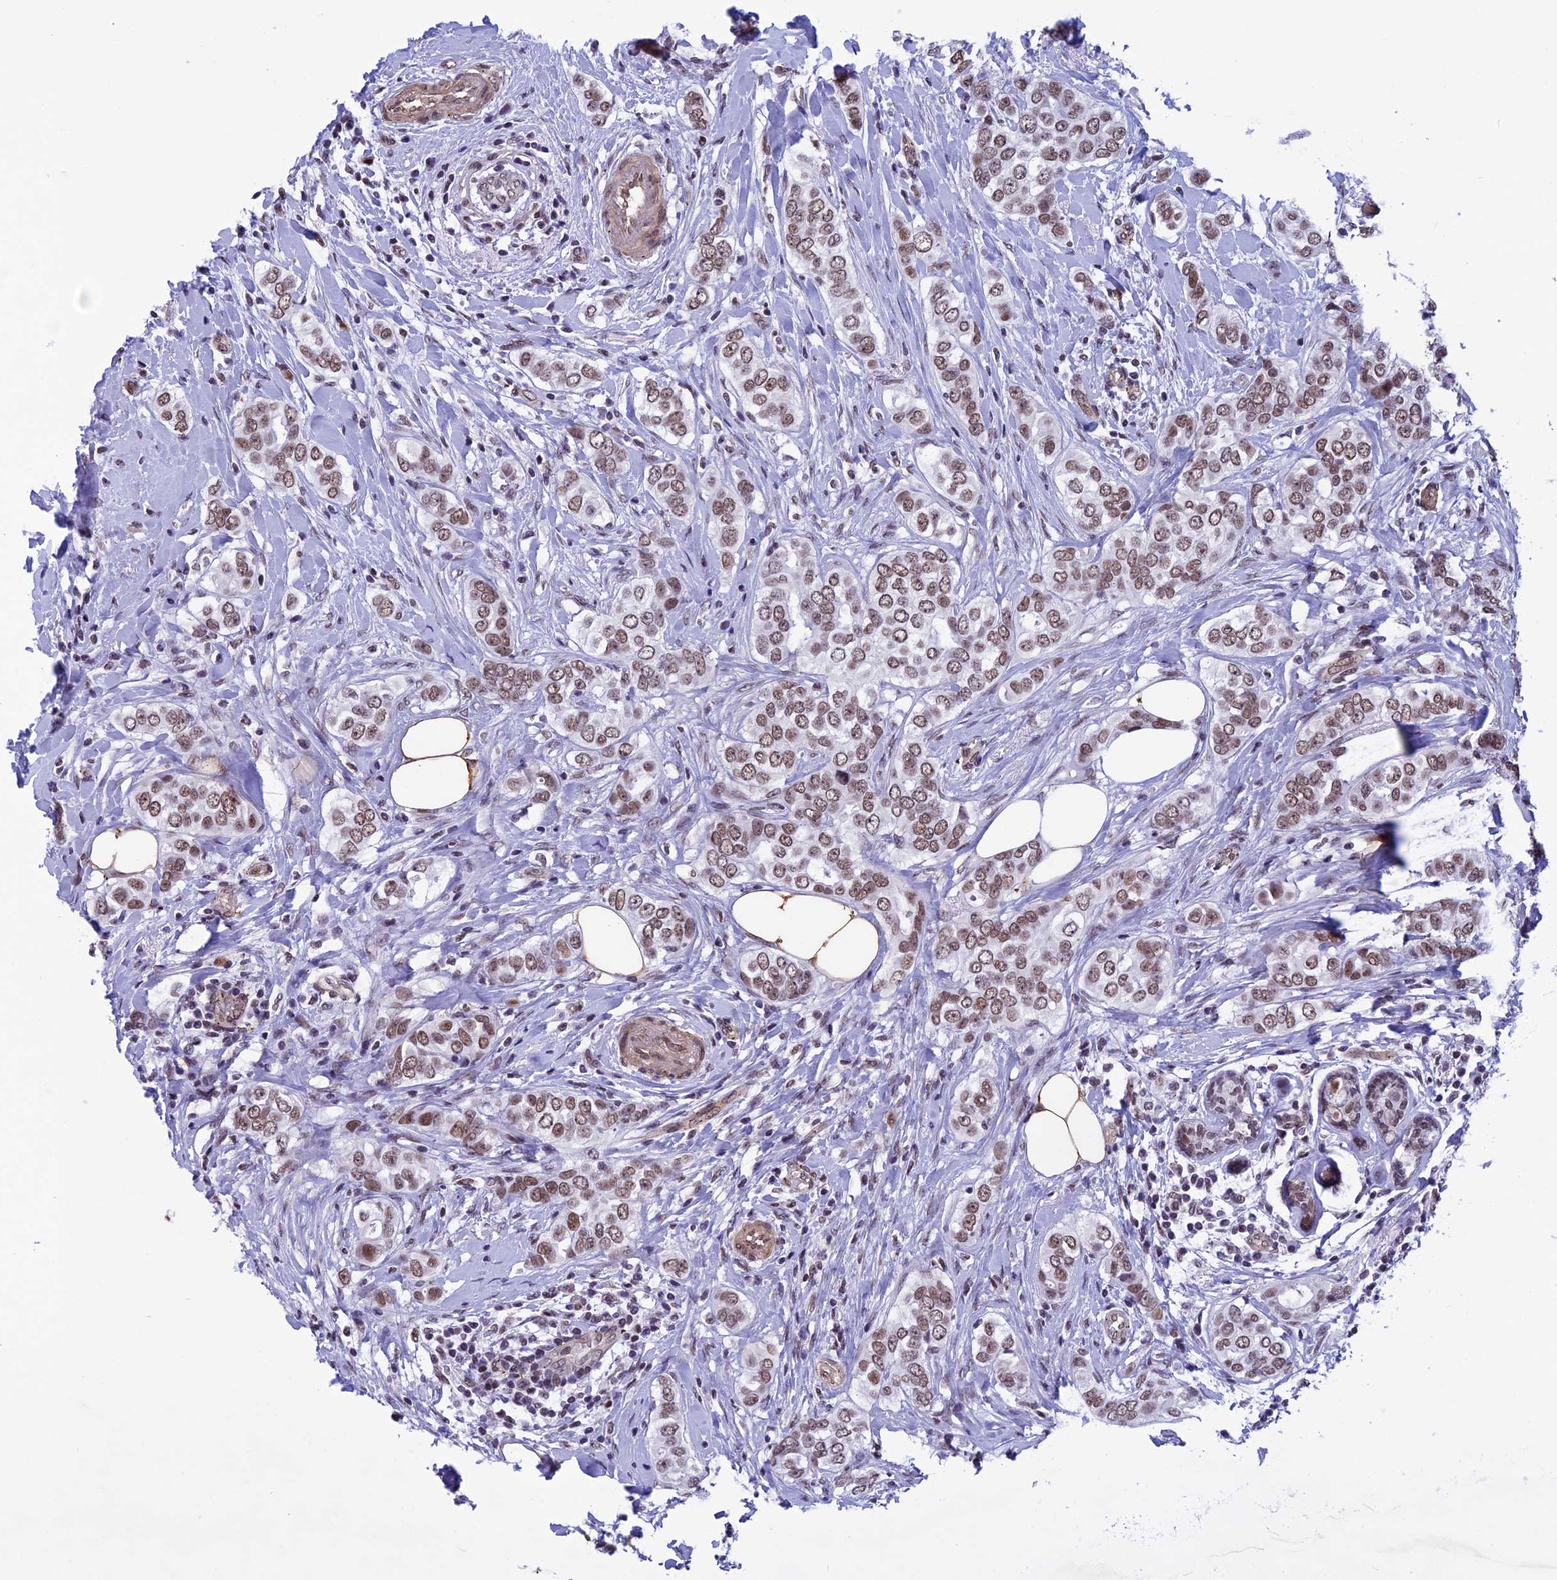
{"staining": {"intensity": "moderate", "quantity": ">75%", "location": "nuclear"}, "tissue": "breast cancer", "cell_type": "Tumor cells", "image_type": "cancer", "snomed": [{"axis": "morphology", "description": "Lobular carcinoma"}, {"axis": "topography", "description": "Breast"}], "caption": "A brown stain labels moderate nuclear positivity of a protein in human lobular carcinoma (breast) tumor cells.", "gene": "NIPBL", "patient": {"sex": "female", "age": 51}}